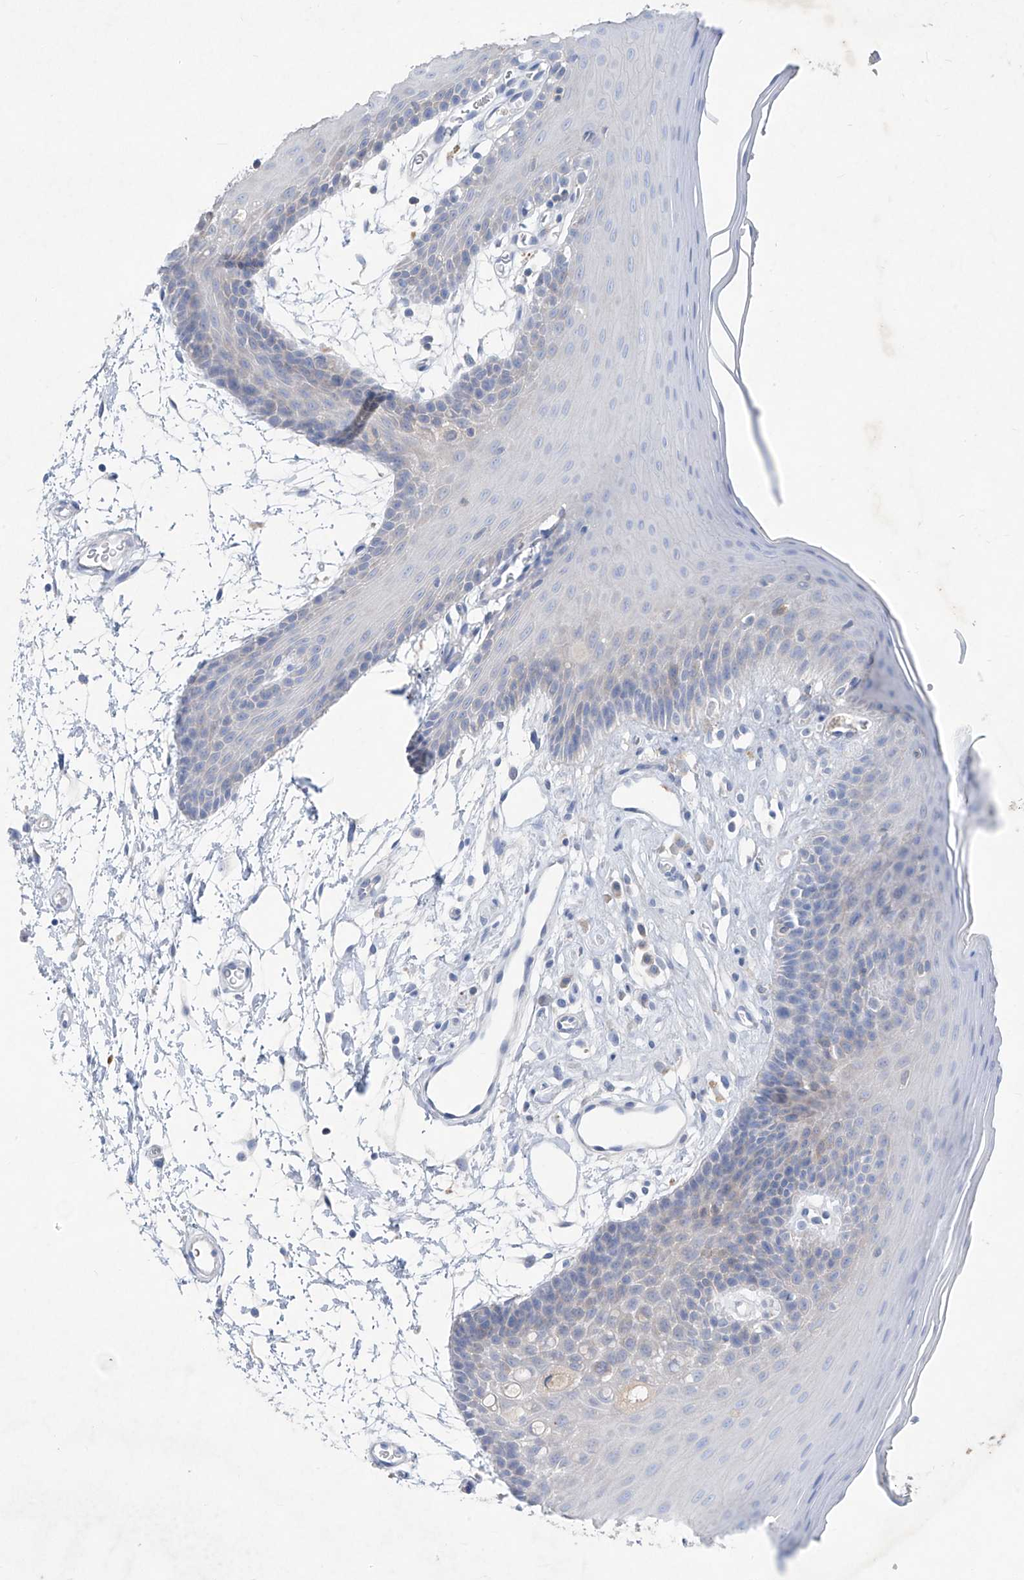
{"staining": {"intensity": "negative", "quantity": "none", "location": "none"}, "tissue": "oral mucosa", "cell_type": "Squamous epithelial cells", "image_type": "normal", "snomed": [{"axis": "morphology", "description": "Normal tissue, NOS"}, {"axis": "topography", "description": "Skeletal muscle"}, {"axis": "topography", "description": "Oral tissue"}, {"axis": "topography", "description": "Salivary gland"}, {"axis": "topography", "description": "Peripheral nerve tissue"}], "caption": "This histopathology image is of unremarkable oral mucosa stained with immunohistochemistry to label a protein in brown with the nuclei are counter-stained blue. There is no expression in squamous epithelial cells. (DAB immunohistochemistry (IHC), high magnification).", "gene": "ASNS", "patient": {"sex": "male", "age": 54}}